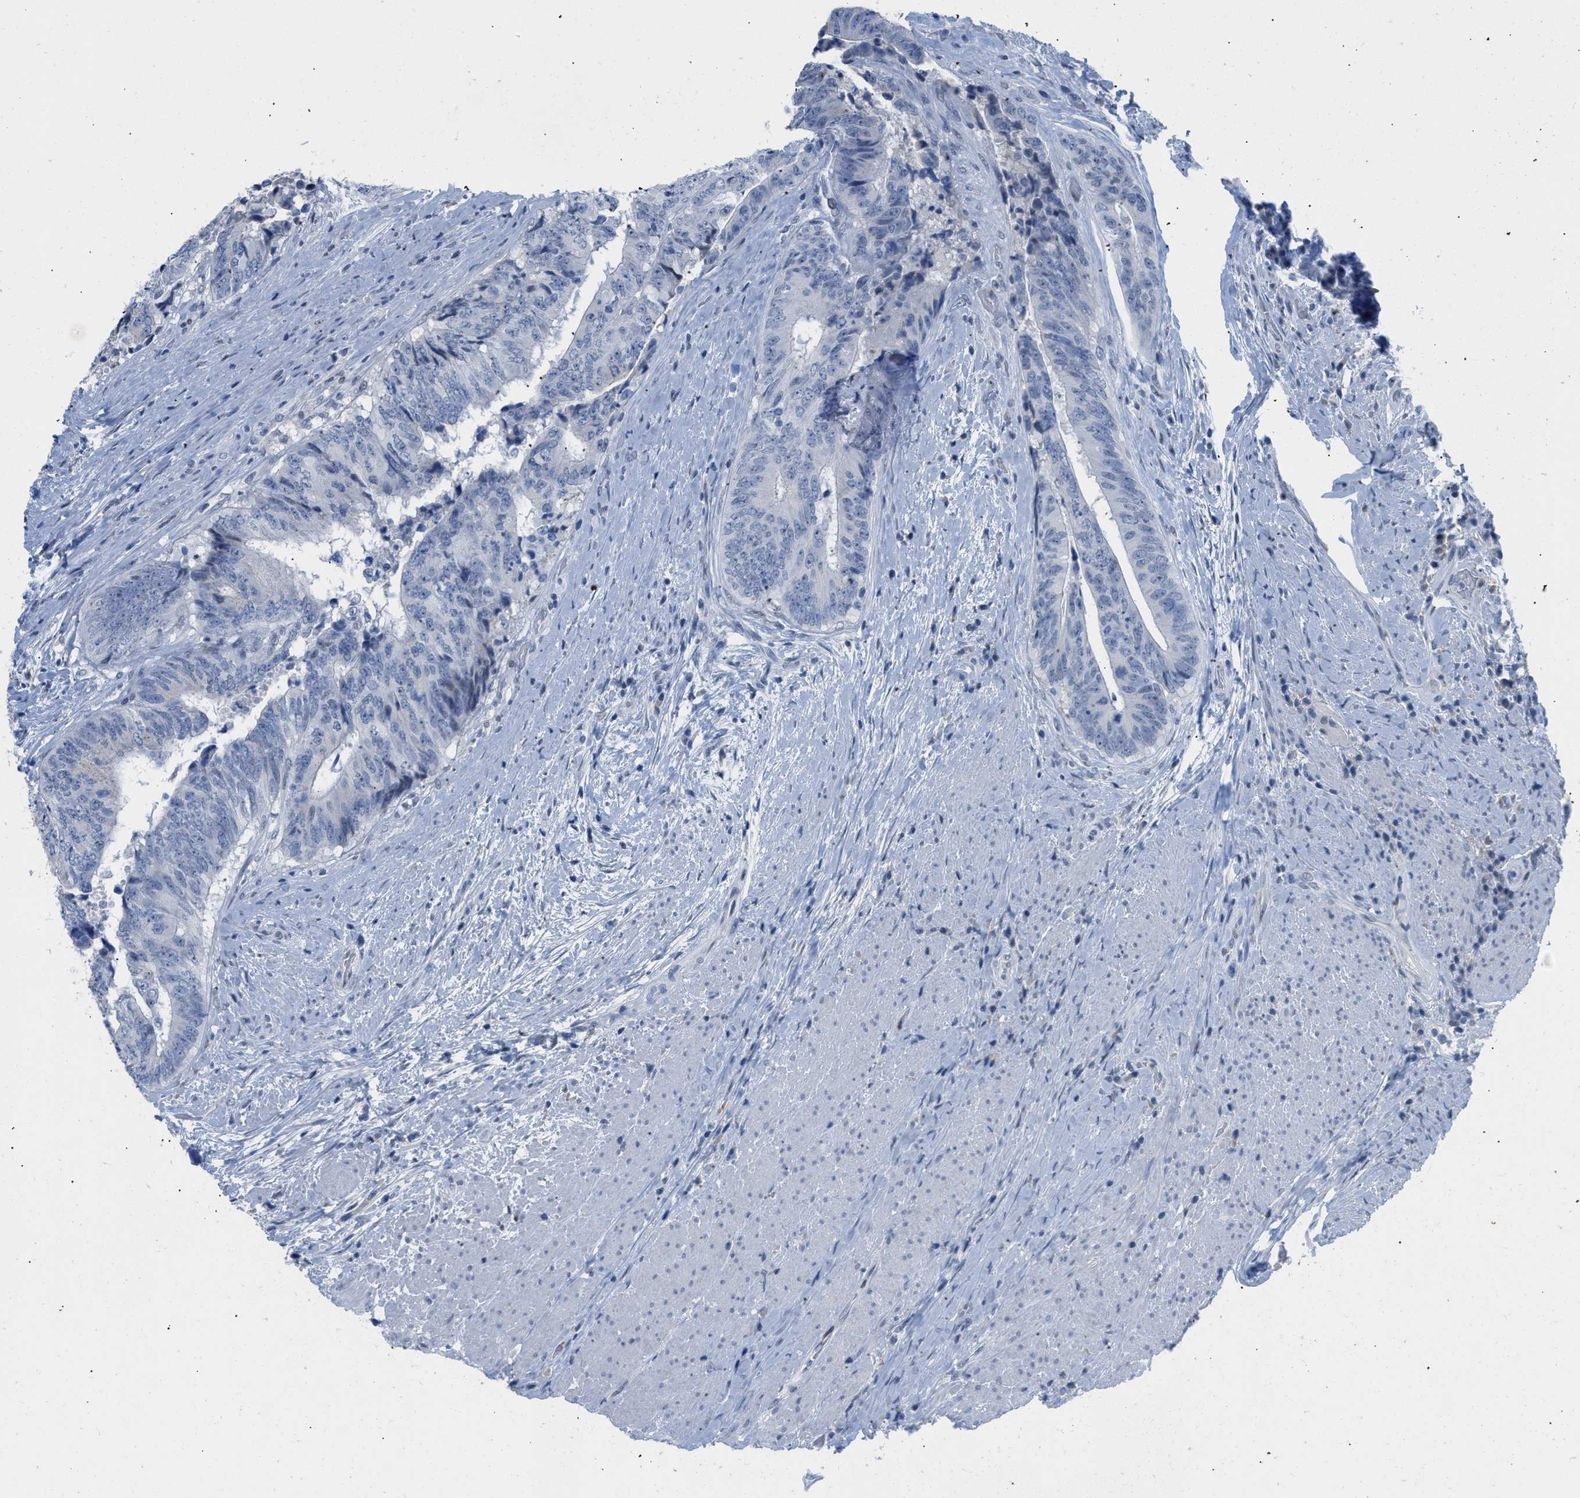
{"staining": {"intensity": "negative", "quantity": "none", "location": "none"}, "tissue": "colorectal cancer", "cell_type": "Tumor cells", "image_type": "cancer", "snomed": [{"axis": "morphology", "description": "Adenocarcinoma, NOS"}, {"axis": "topography", "description": "Rectum"}], "caption": "DAB (3,3'-diaminobenzidine) immunohistochemical staining of colorectal cancer (adenocarcinoma) demonstrates no significant positivity in tumor cells.", "gene": "BOLL", "patient": {"sex": "male", "age": 72}}